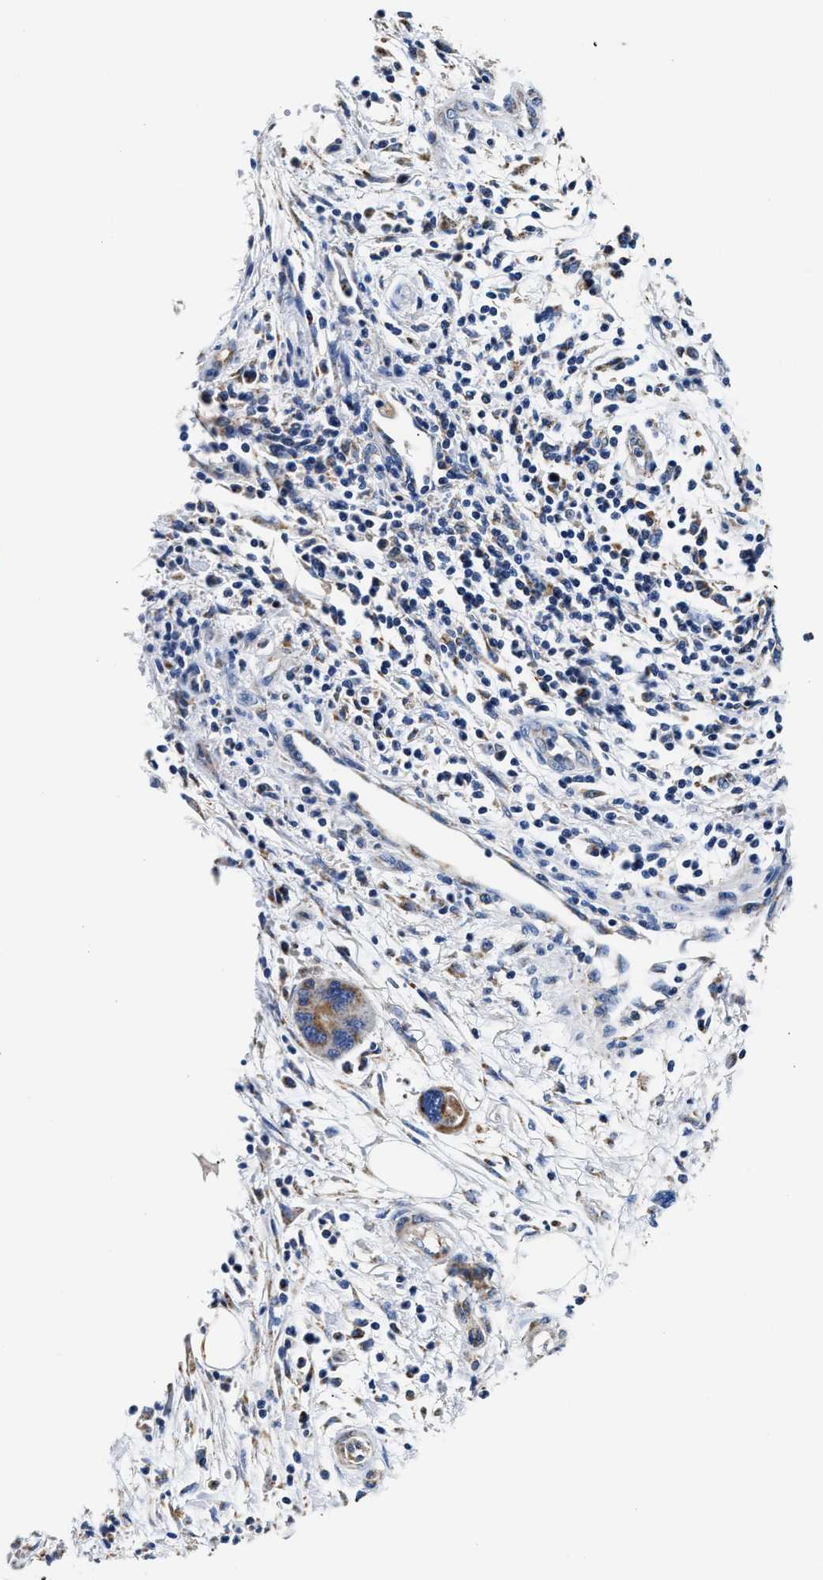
{"staining": {"intensity": "weak", "quantity": ">75%", "location": "cytoplasmic/membranous"}, "tissue": "pancreatic cancer", "cell_type": "Tumor cells", "image_type": "cancer", "snomed": [{"axis": "morphology", "description": "Normal tissue, NOS"}, {"axis": "morphology", "description": "Adenocarcinoma, NOS"}, {"axis": "topography", "description": "Pancreas"}], "caption": "This is an image of IHC staining of adenocarcinoma (pancreatic), which shows weak positivity in the cytoplasmic/membranous of tumor cells.", "gene": "ACADVL", "patient": {"sex": "female", "age": 71}}